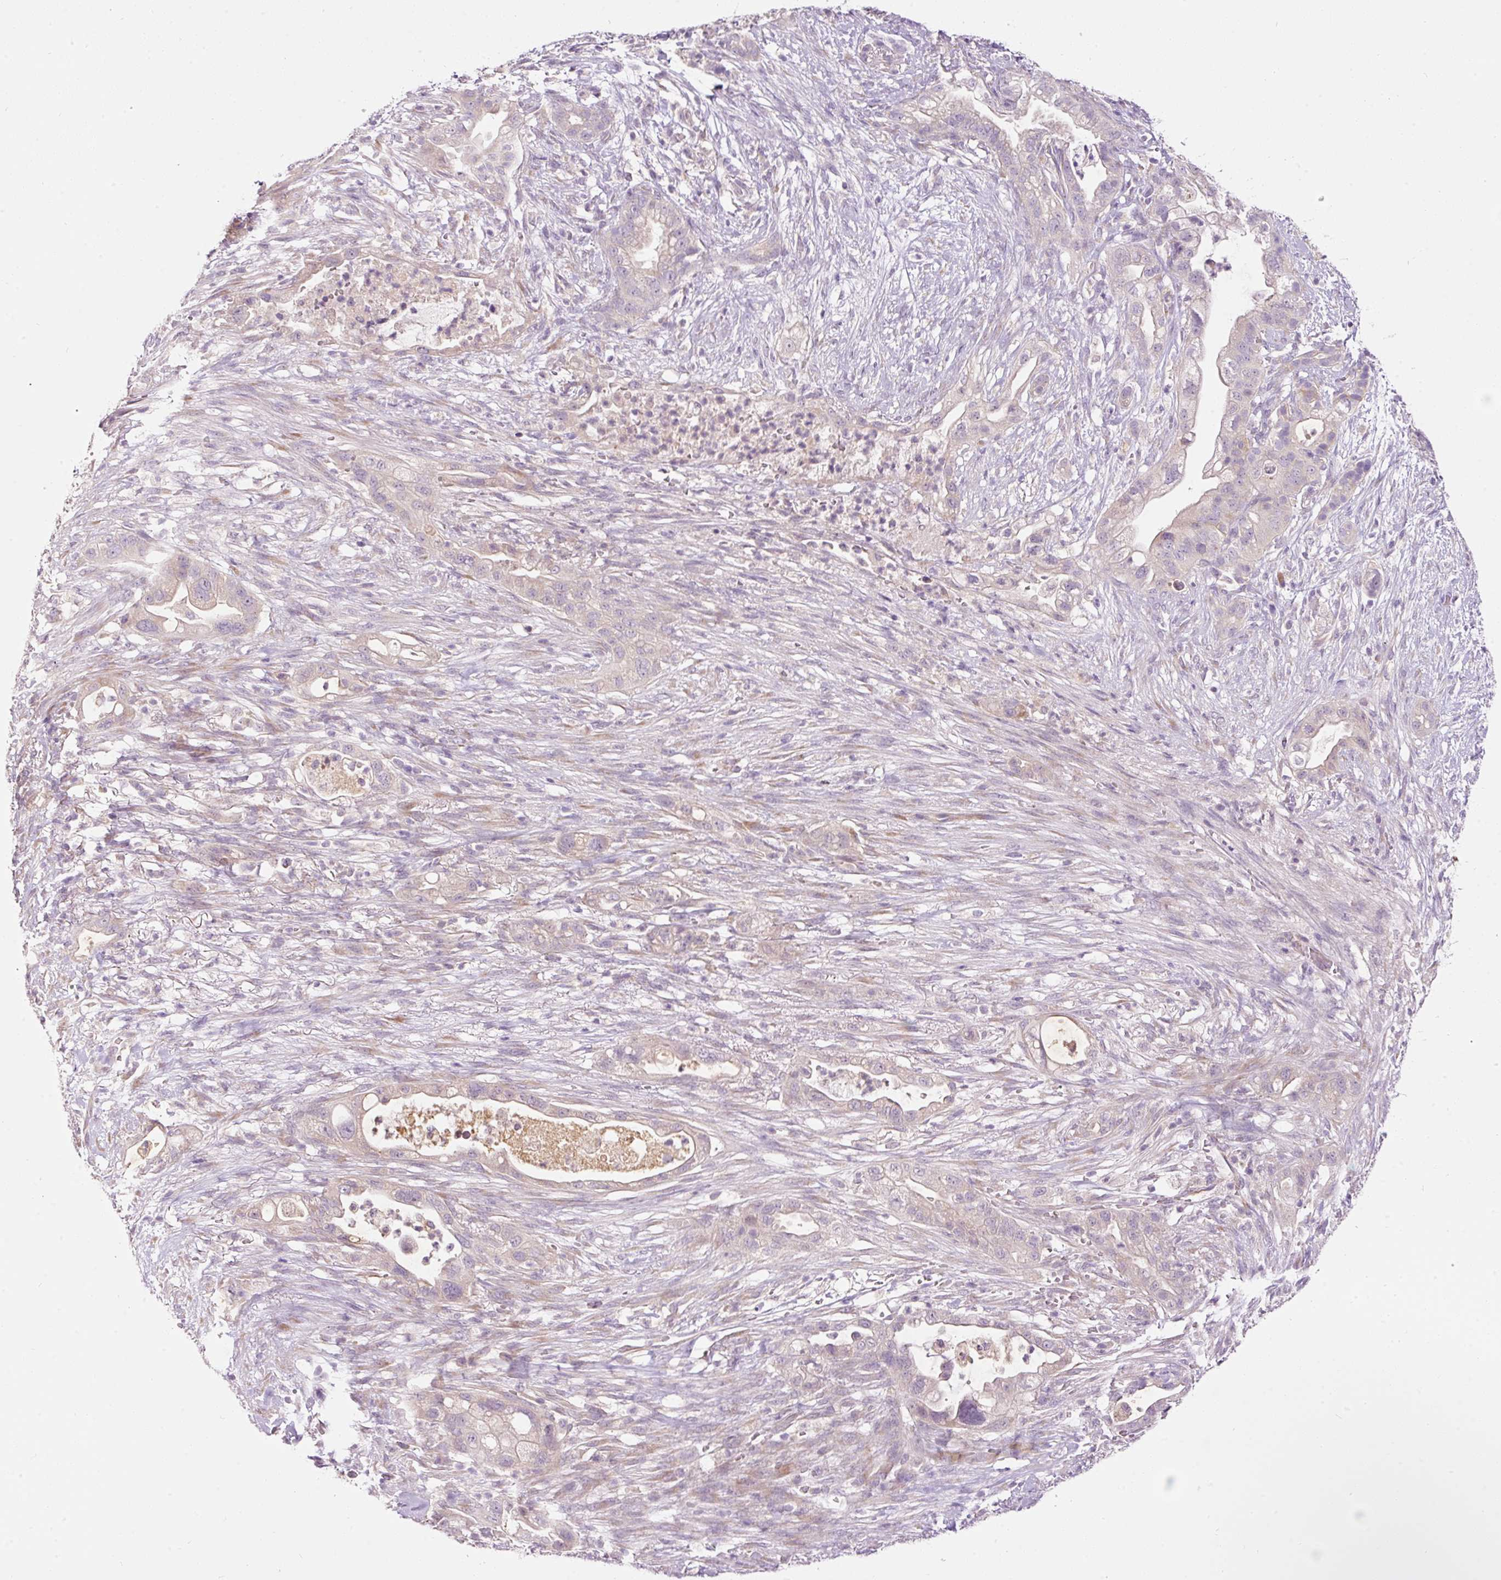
{"staining": {"intensity": "negative", "quantity": "none", "location": "none"}, "tissue": "pancreatic cancer", "cell_type": "Tumor cells", "image_type": "cancer", "snomed": [{"axis": "morphology", "description": "Adenocarcinoma, NOS"}, {"axis": "topography", "description": "Pancreas"}], "caption": "An immunohistochemistry (IHC) photomicrograph of pancreatic adenocarcinoma is shown. There is no staining in tumor cells of pancreatic adenocarcinoma.", "gene": "RSPO2", "patient": {"sex": "male", "age": 44}}